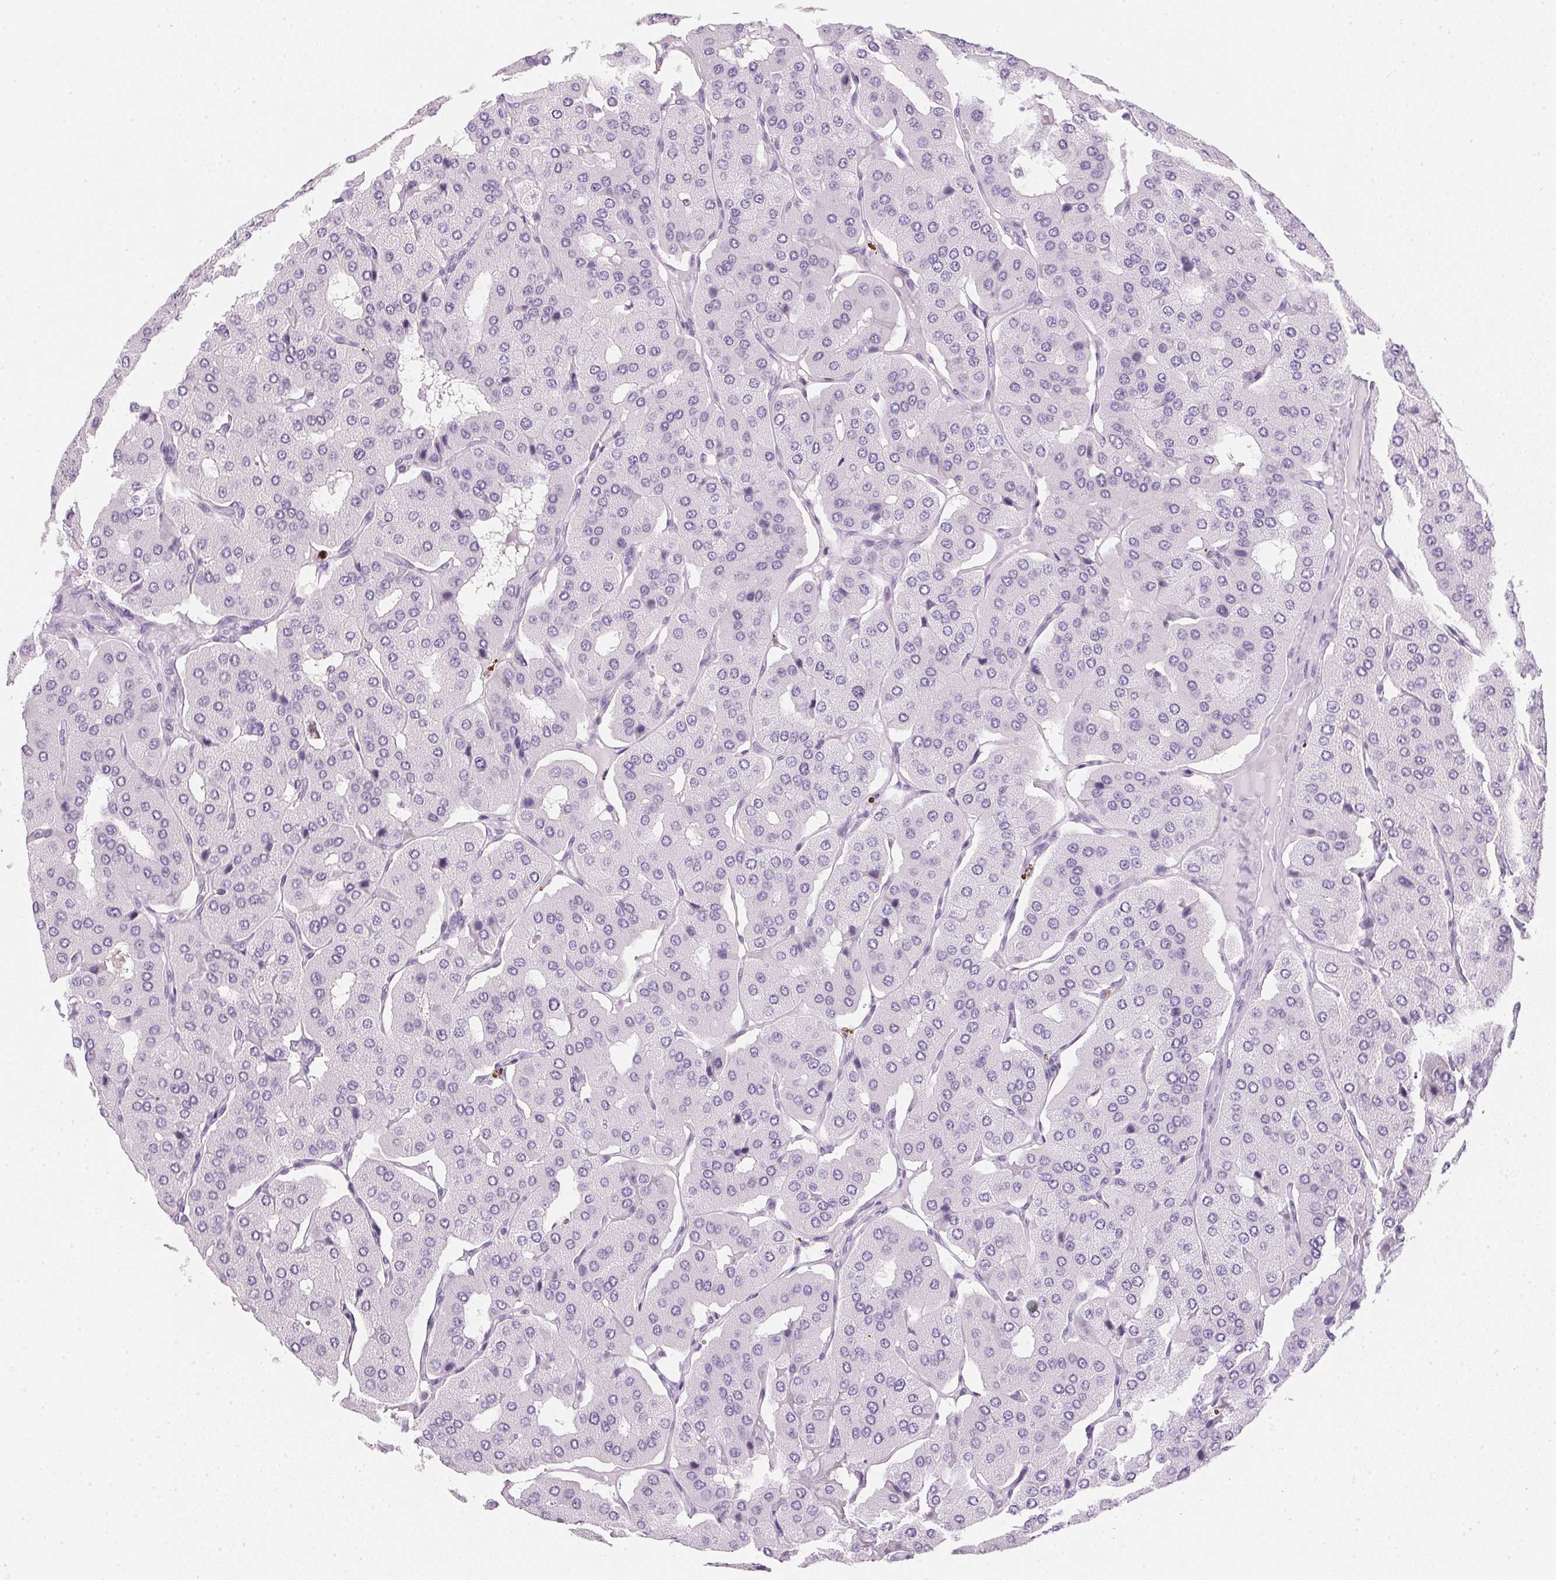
{"staining": {"intensity": "negative", "quantity": "none", "location": "none"}, "tissue": "parathyroid gland", "cell_type": "Glandular cells", "image_type": "normal", "snomed": [{"axis": "morphology", "description": "Normal tissue, NOS"}, {"axis": "morphology", "description": "Adenoma, NOS"}, {"axis": "topography", "description": "Parathyroid gland"}], "caption": "High power microscopy histopathology image of an IHC image of benign parathyroid gland, revealing no significant positivity in glandular cells.", "gene": "IGFBP1", "patient": {"sex": "female", "age": 86}}